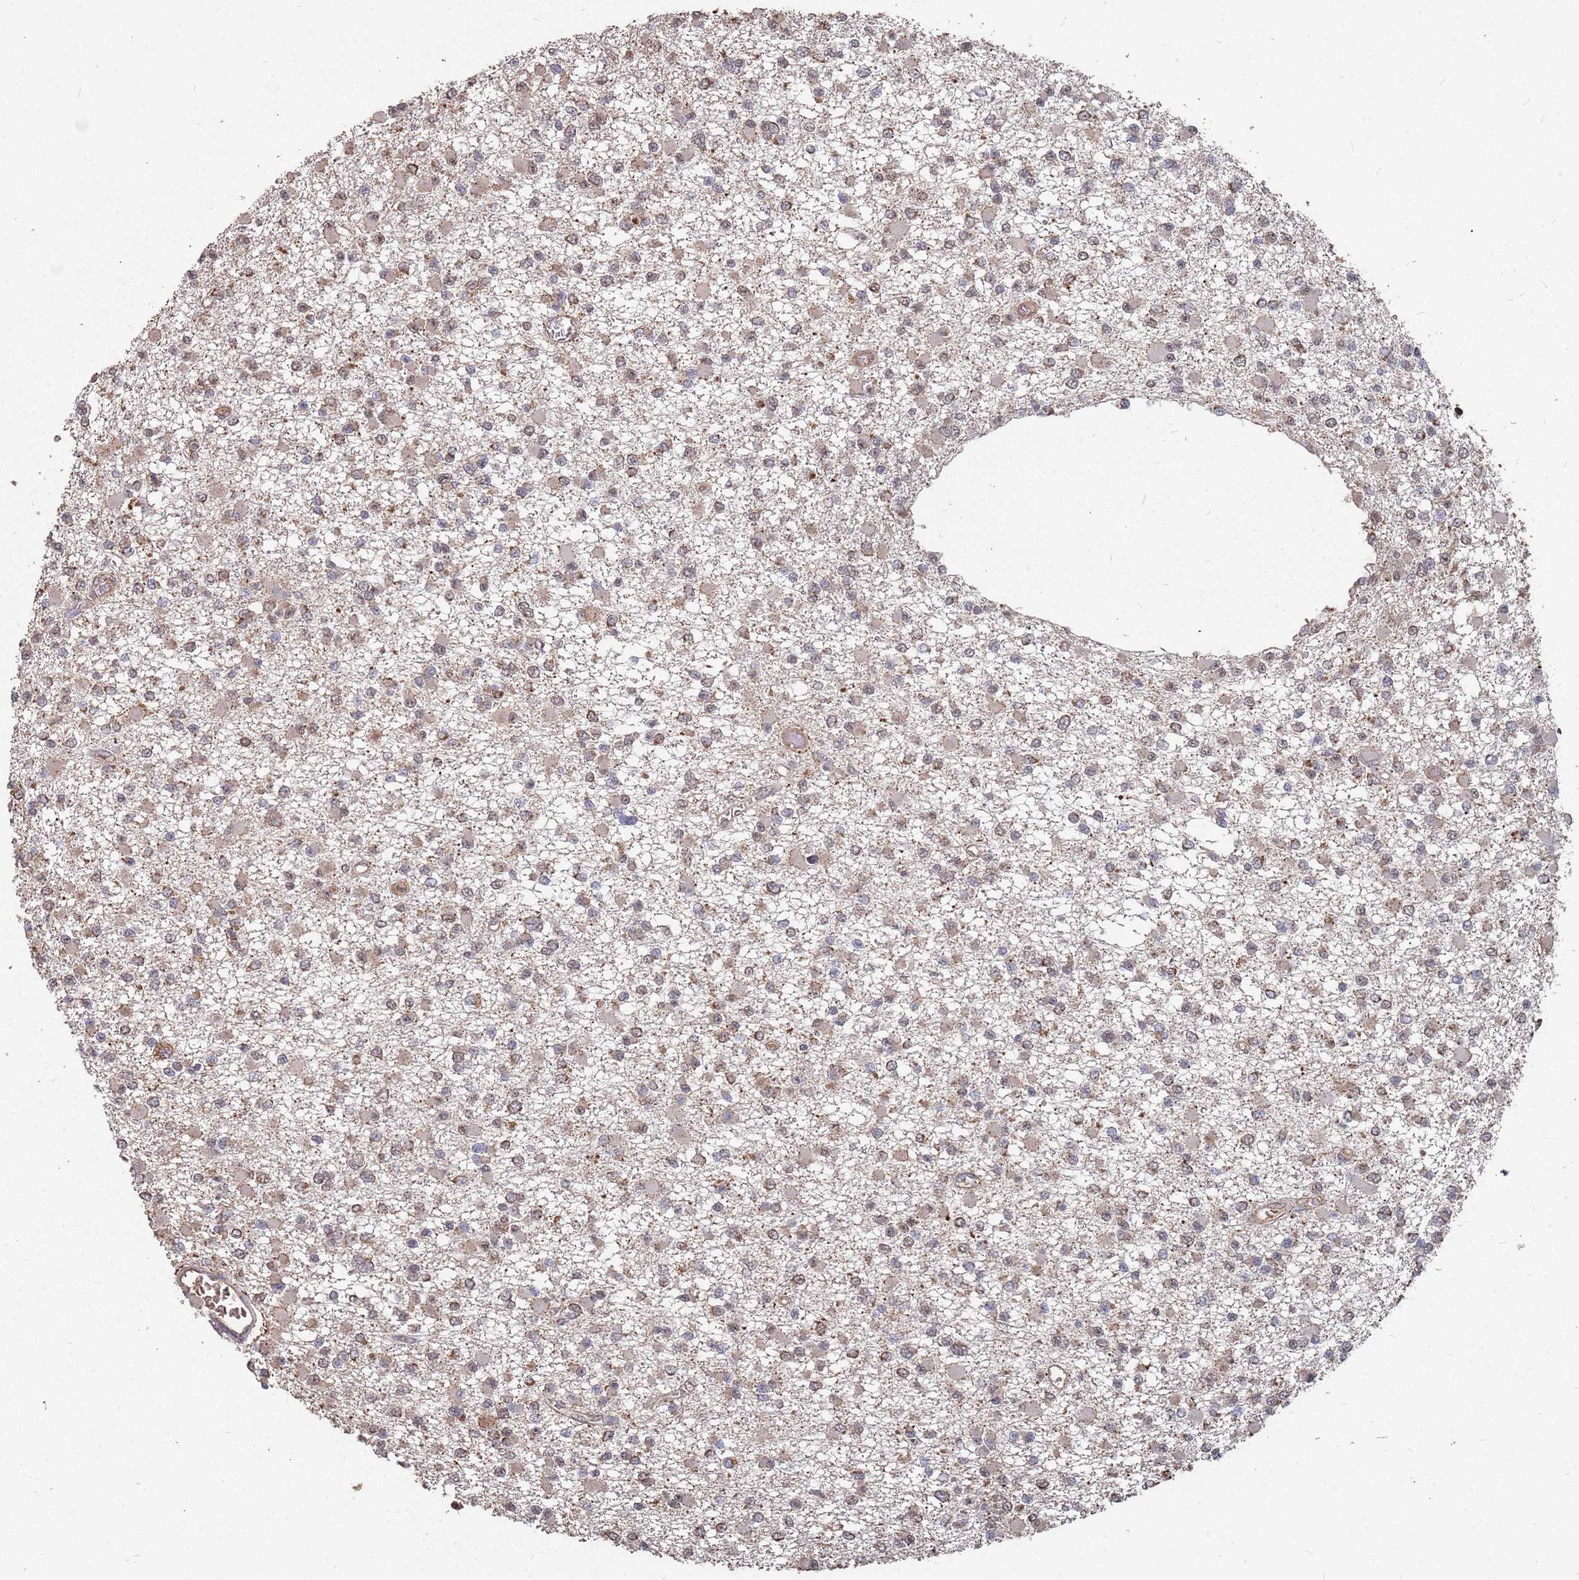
{"staining": {"intensity": "weak", "quantity": "<25%", "location": "cytoplasmic/membranous,nuclear"}, "tissue": "glioma", "cell_type": "Tumor cells", "image_type": "cancer", "snomed": [{"axis": "morphology", "description": "Glioma, malignant, Low grade"}, {"axis": "topography", "description": "Brain"}], "caption": "This is a image of IHC staining of low-grade glioma (malignant), which shows no staining in tumor cells. (Immunohistochemistry, brightfield microscopy, high magnification).", "gene": "PRORP", "patient": {"sex": "female", "age": 22}}